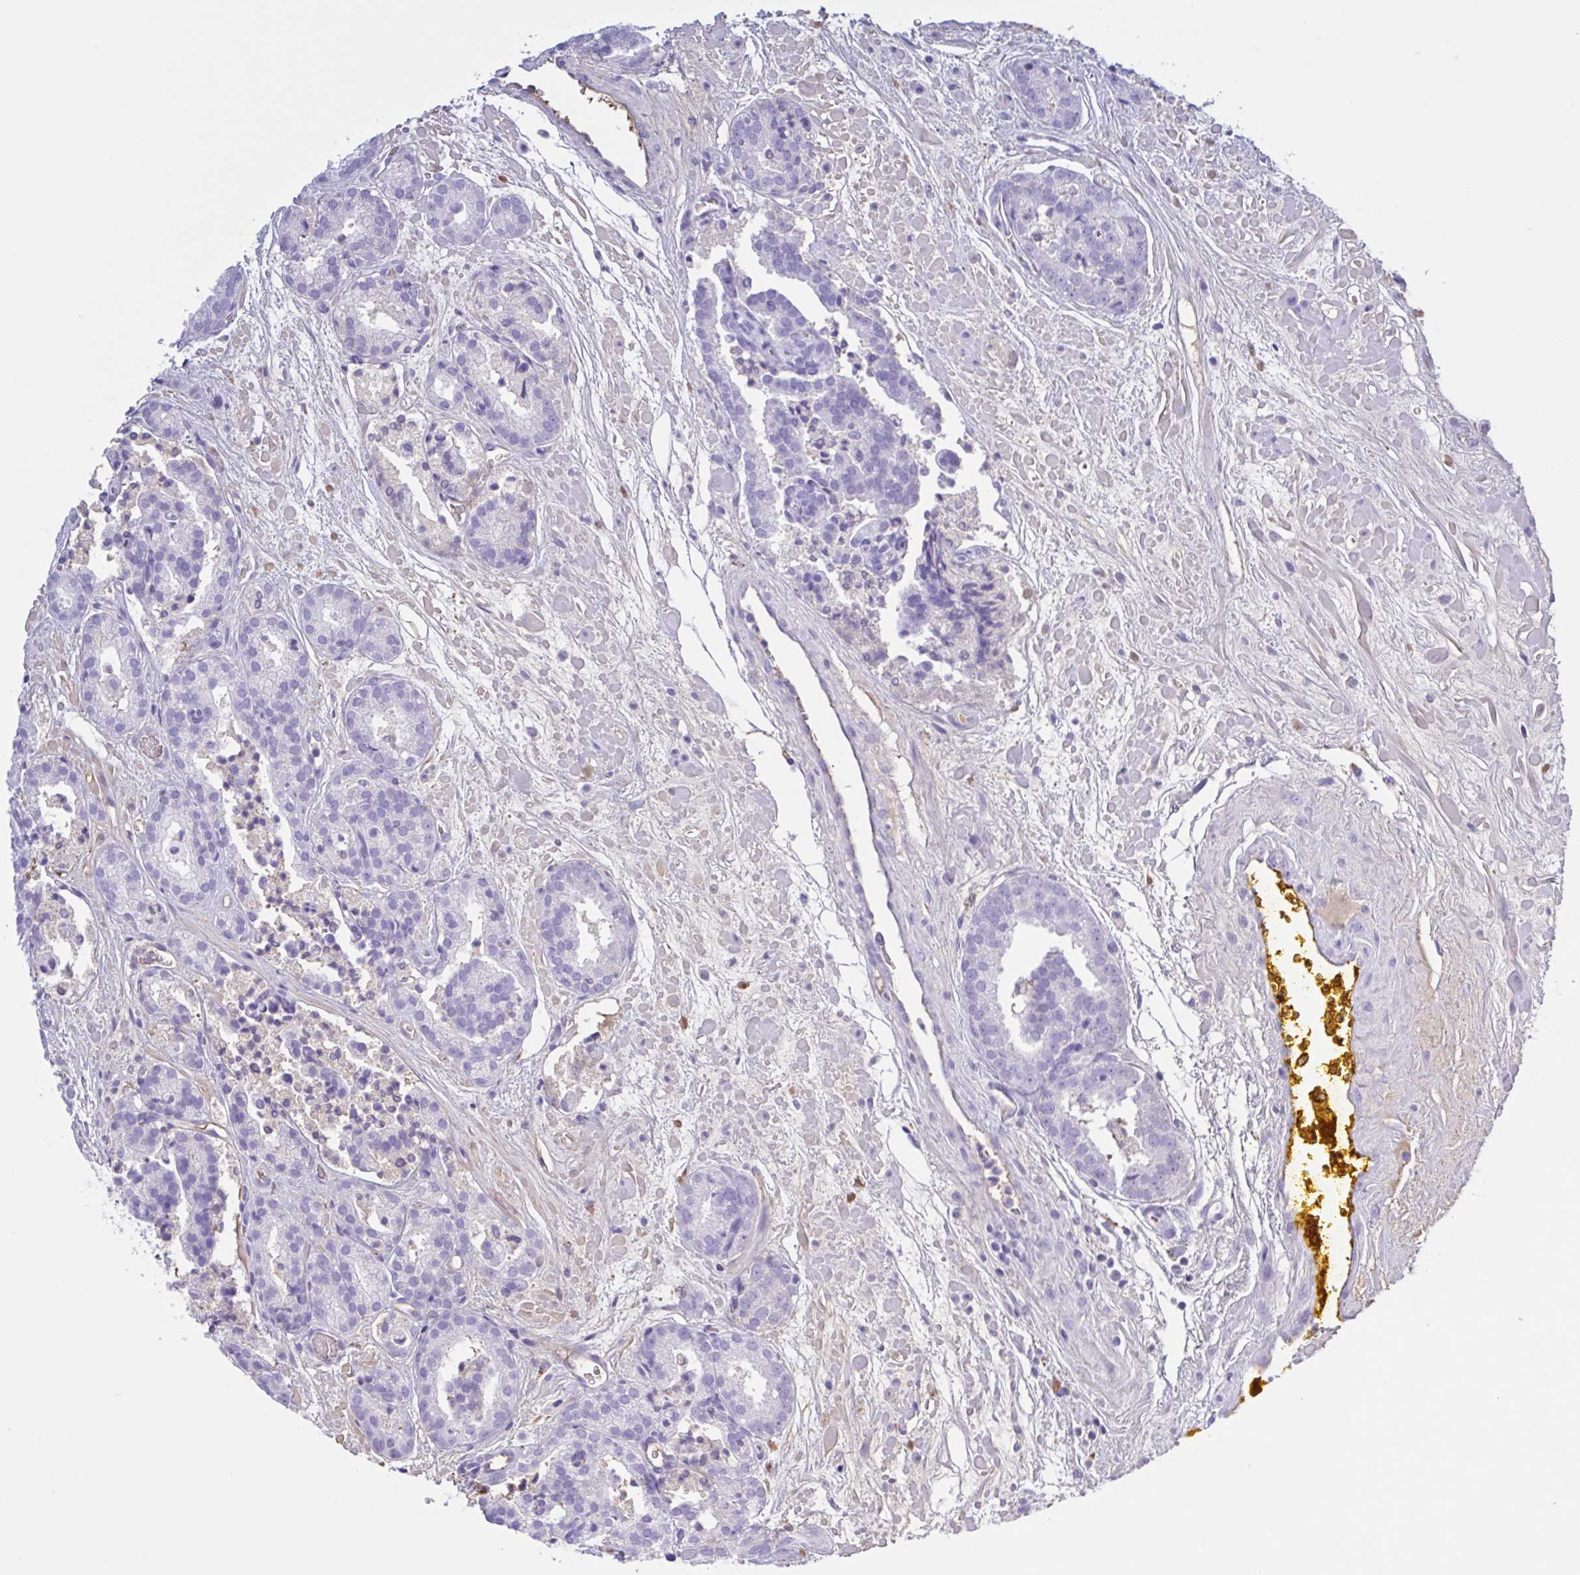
{"staining": {"intensity": "negative", "quantity": "none", "location": "none"}, "tissue": "prostate cancer", "cell_type": "Tumor cells", "image_type": "cancer", "snomed": [{"axis": "morphology", "description": "Adenocarcinoma, High grade"}, {"axis": "topography", "description": "Prostate"}], "caption": "Protein analysis of prostate cancer (high-grade adenocarcinoma) demonstrates no significant expression in tumor cells.", "gene": "LARGE2", "patient": {"sex": "male", "age": 66}}